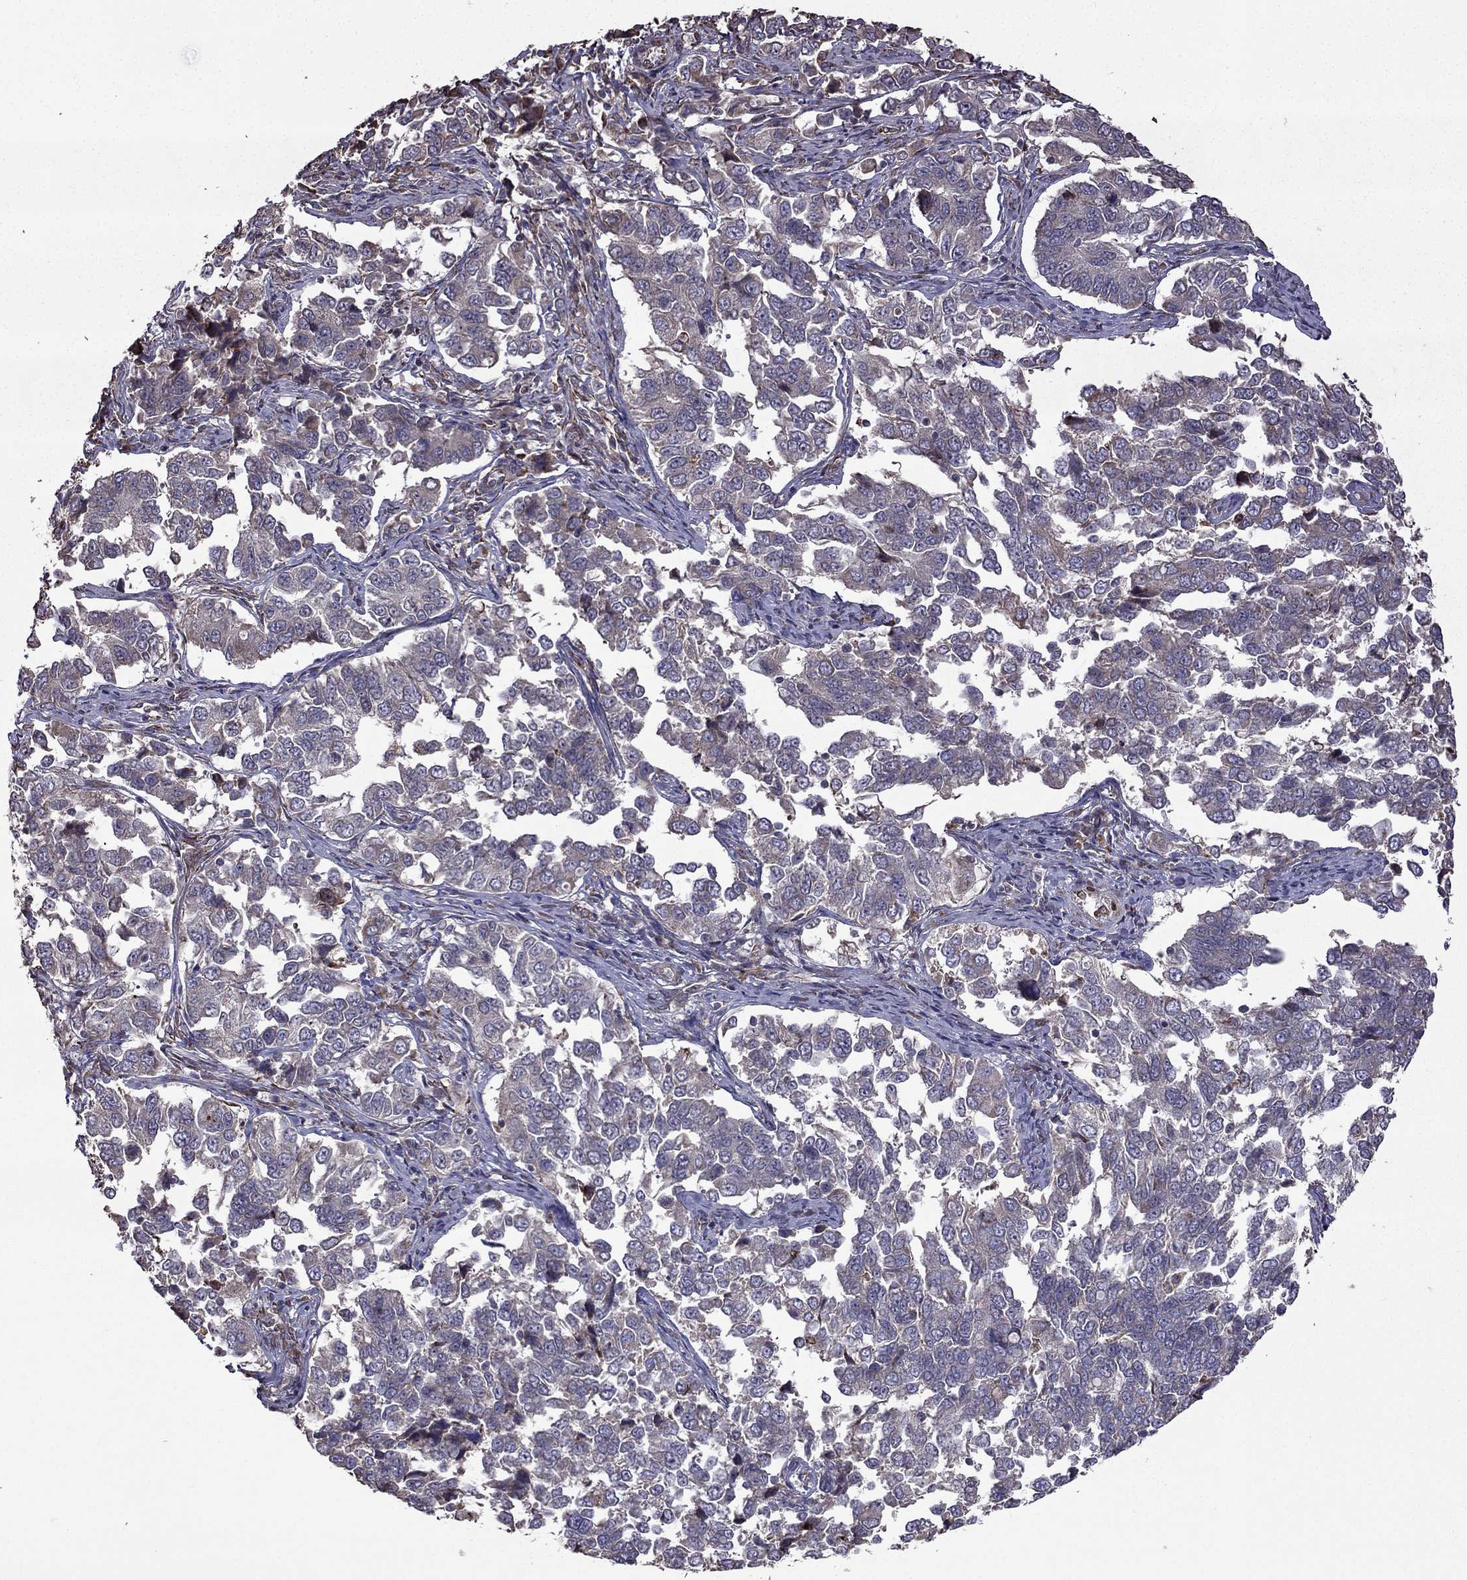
{"staining": {"intensity": "weak", "quantity": "25%-75%", "location": "cytoplasmic/membranous"}, "tissue": "endometrial cancer", "cell_type": "Tumor cells", "image_type": "cancer", "snomed": [{"axis": "morphology", "description": "Adenocarcinoma, NOS"}, {"axis": "topography", "description": "Endometrium"}], "caption": "An IHC histopathology image of tumor tissue is shown. Protein staining in brown highlights weak cytoplasmic/membranous positivity in endometrial adenocarcinoma within tumor cells.", "gene": "IKBIP", "patient": {"sex": "female", "age": 43}}